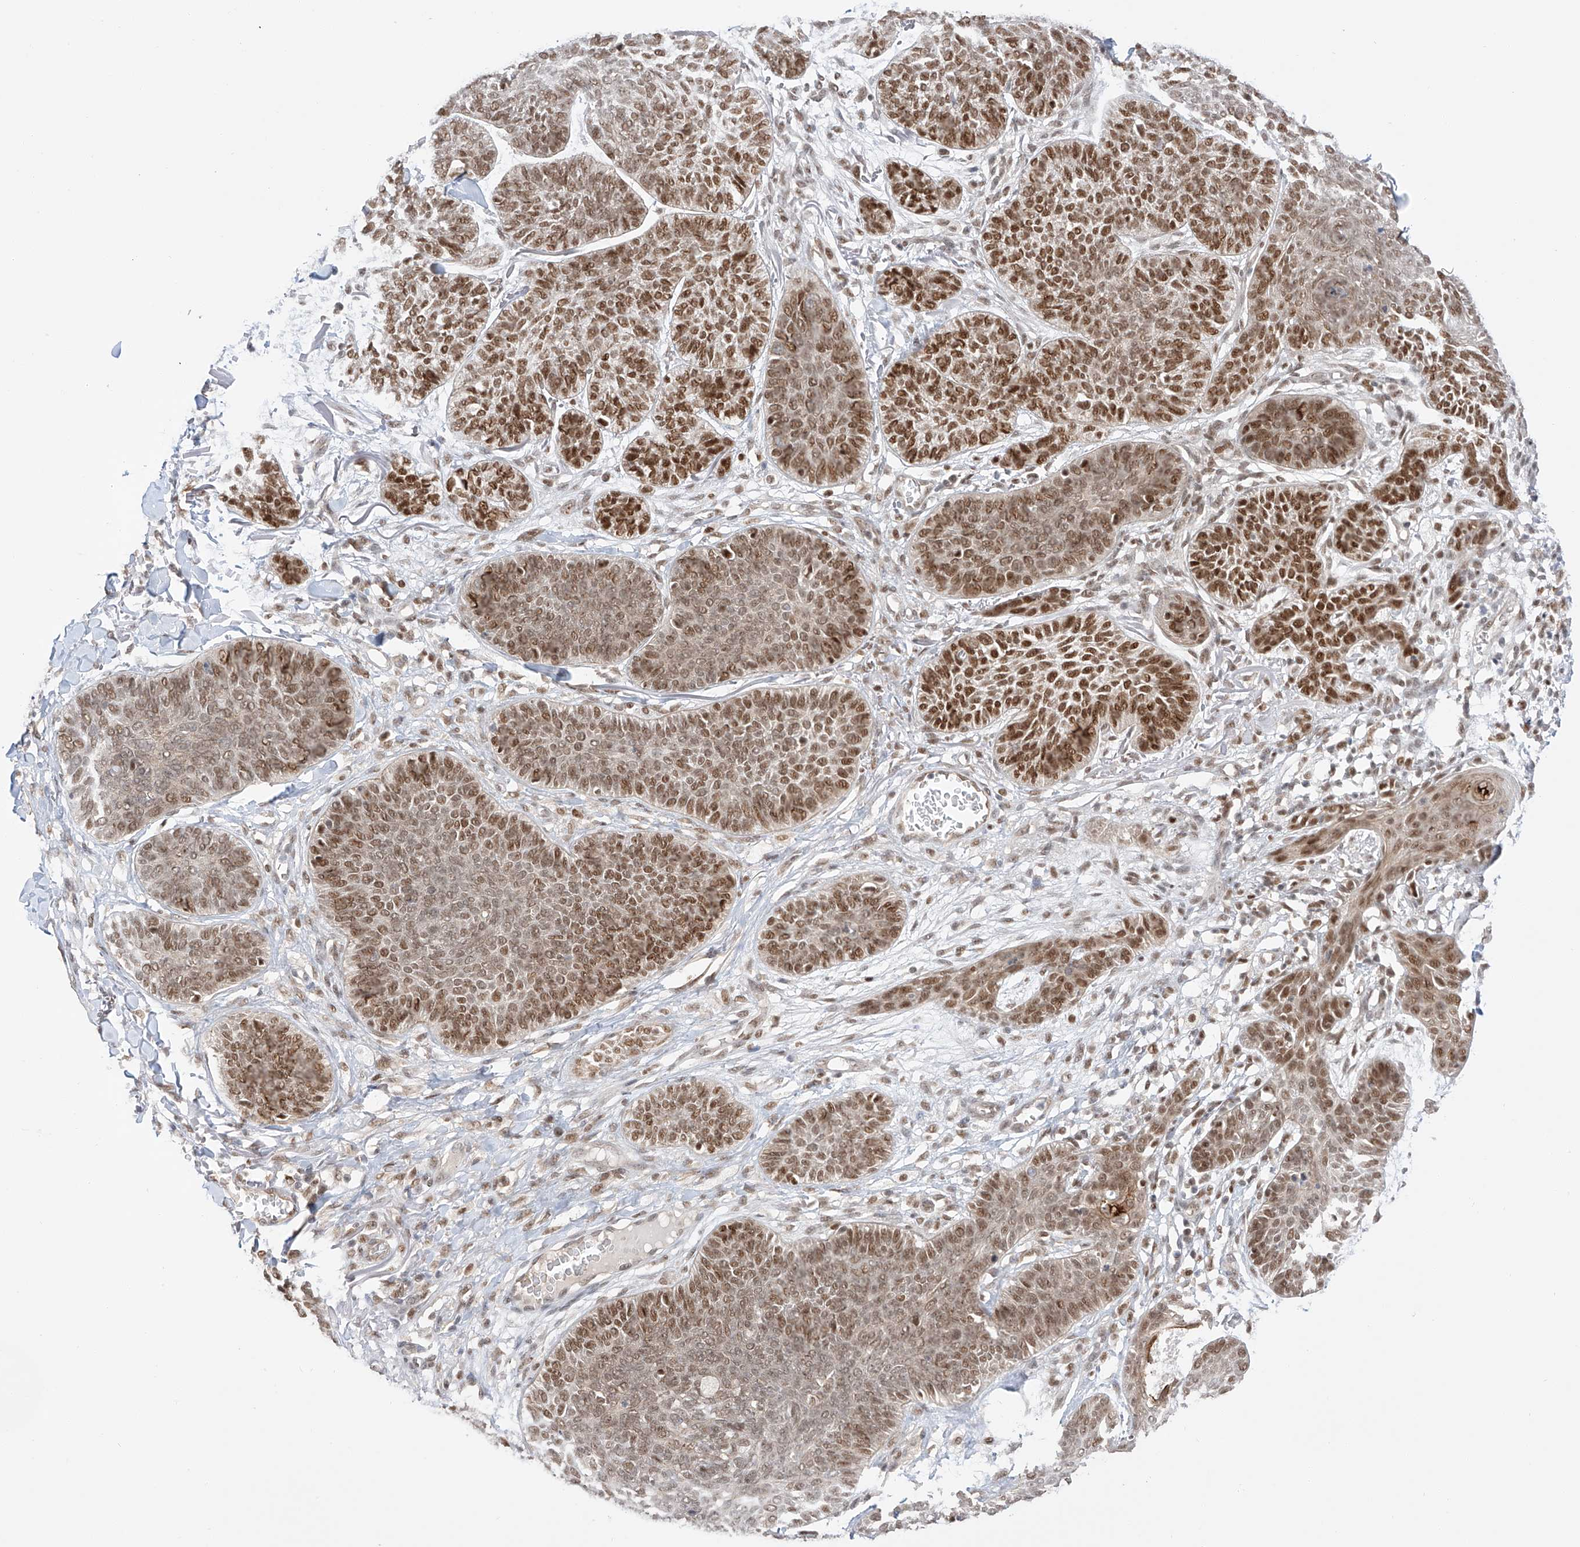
{"staining": {"intensity": "moderate", "quantity": ">75%", "location": "nuclear"}, "tissue": "skin cancer", "cell_type": "Tumor cells", "image_type": "cancer", "snomed": [{"axis": "morphology", "description": "Basal cell carcinoma"}, {"axis": "topography", "description": "Skin"}], "caption": "Protein expression by IHC shows moderate nuclear positivity in about >75% of tumor cells in basal cell carcinoma (skin).", "gene": "POGK", "patient": {"sex": "male", "age": 85}}